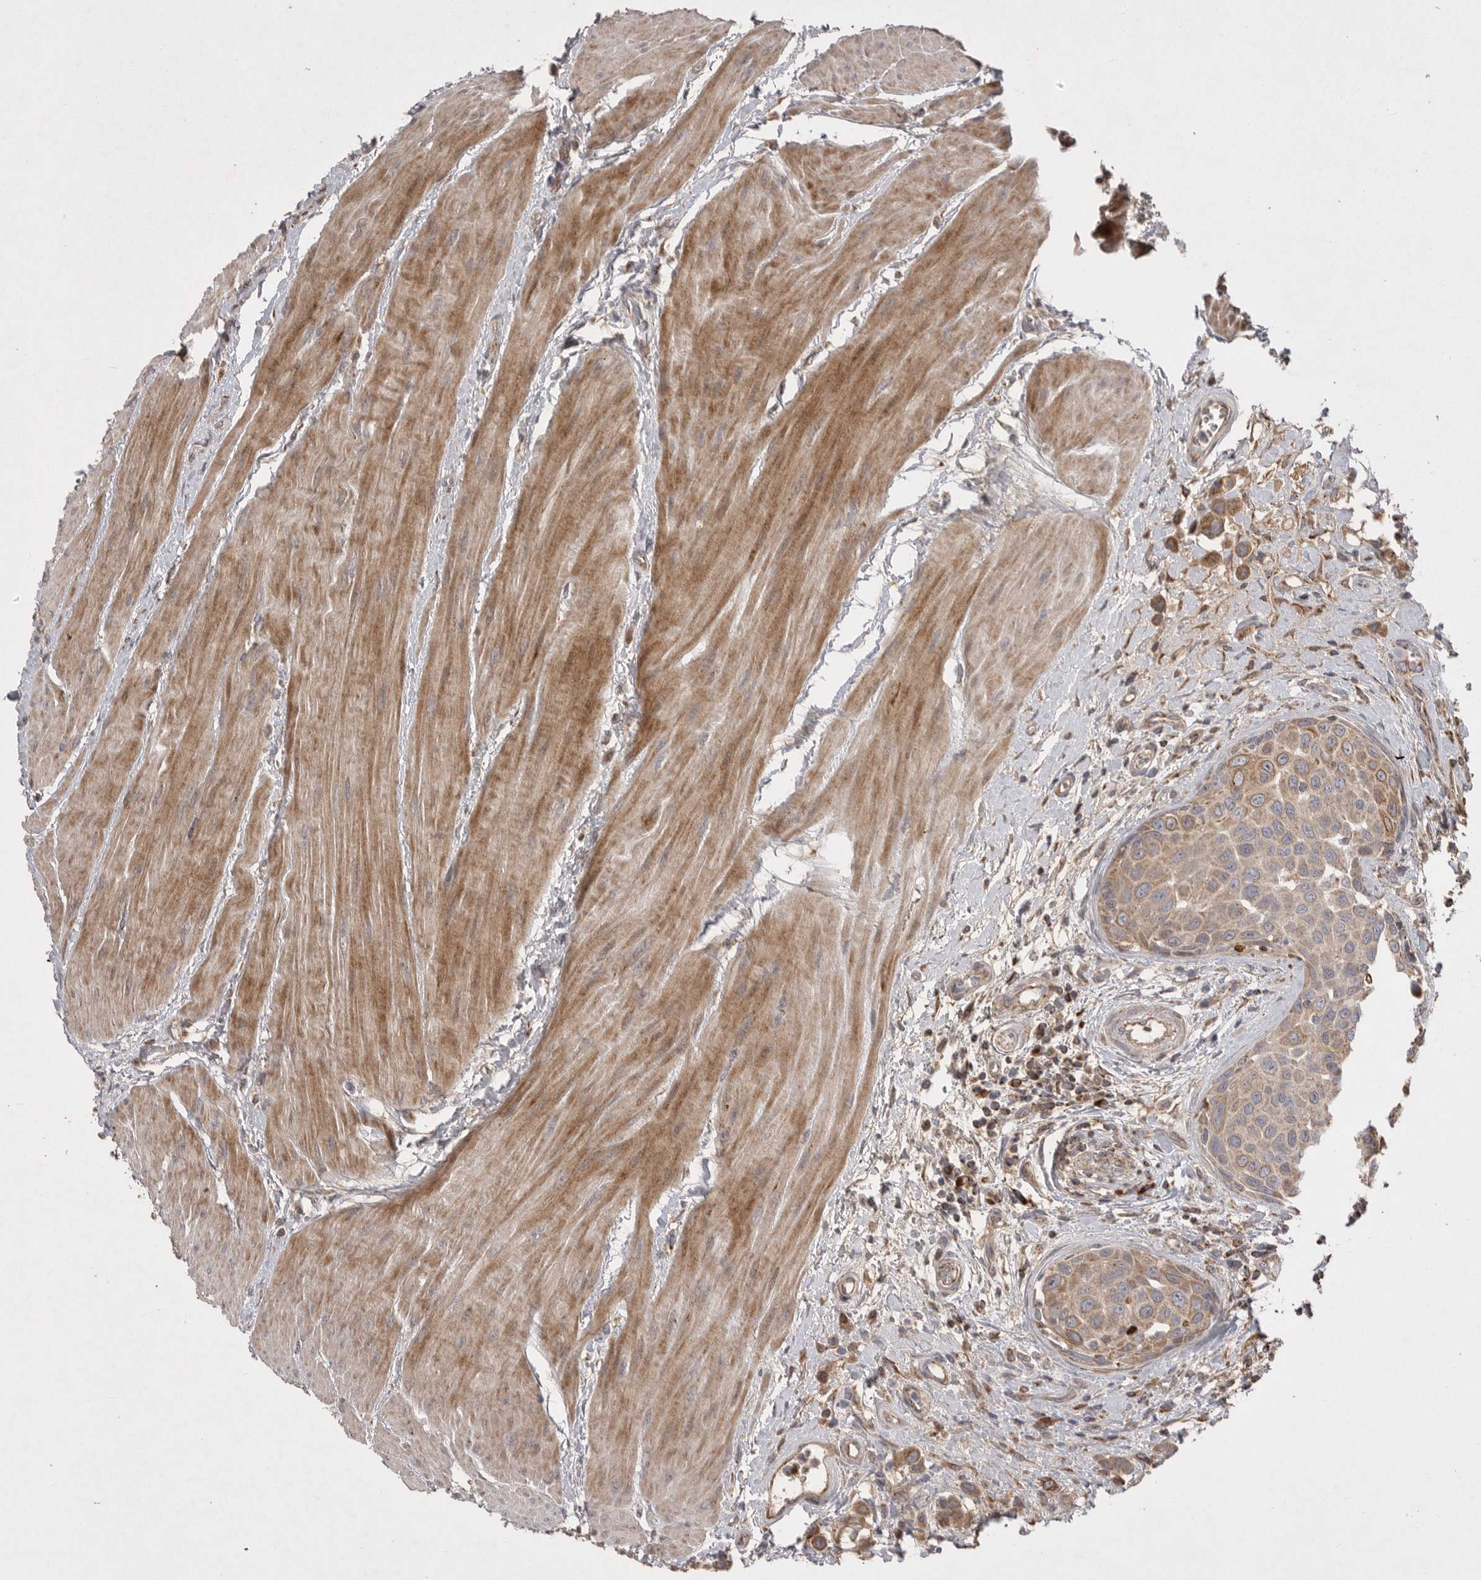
{"staining": {"intensity": "moderate", "quantity": ">75%", "location": "cytoplasmic/membranous"}, "tissue": "urothelial cancer", "cell_type": "Tumor cells", "image_type": "cancer", "snomed": [{"axis": "morphology", "description": "Urothelial carcinoma, High grade"}, {"axis": "topography", "description": "Urinary bladder"}], "caption": "Human high-grade urothelial carcinoma stained for a protein (brown) exhibits moderate cytoplasmic/membranous positive staining in about >75% of tumor cells.", "gene": "KYAT3", "patient": {"sex": "male", "age": 50}}